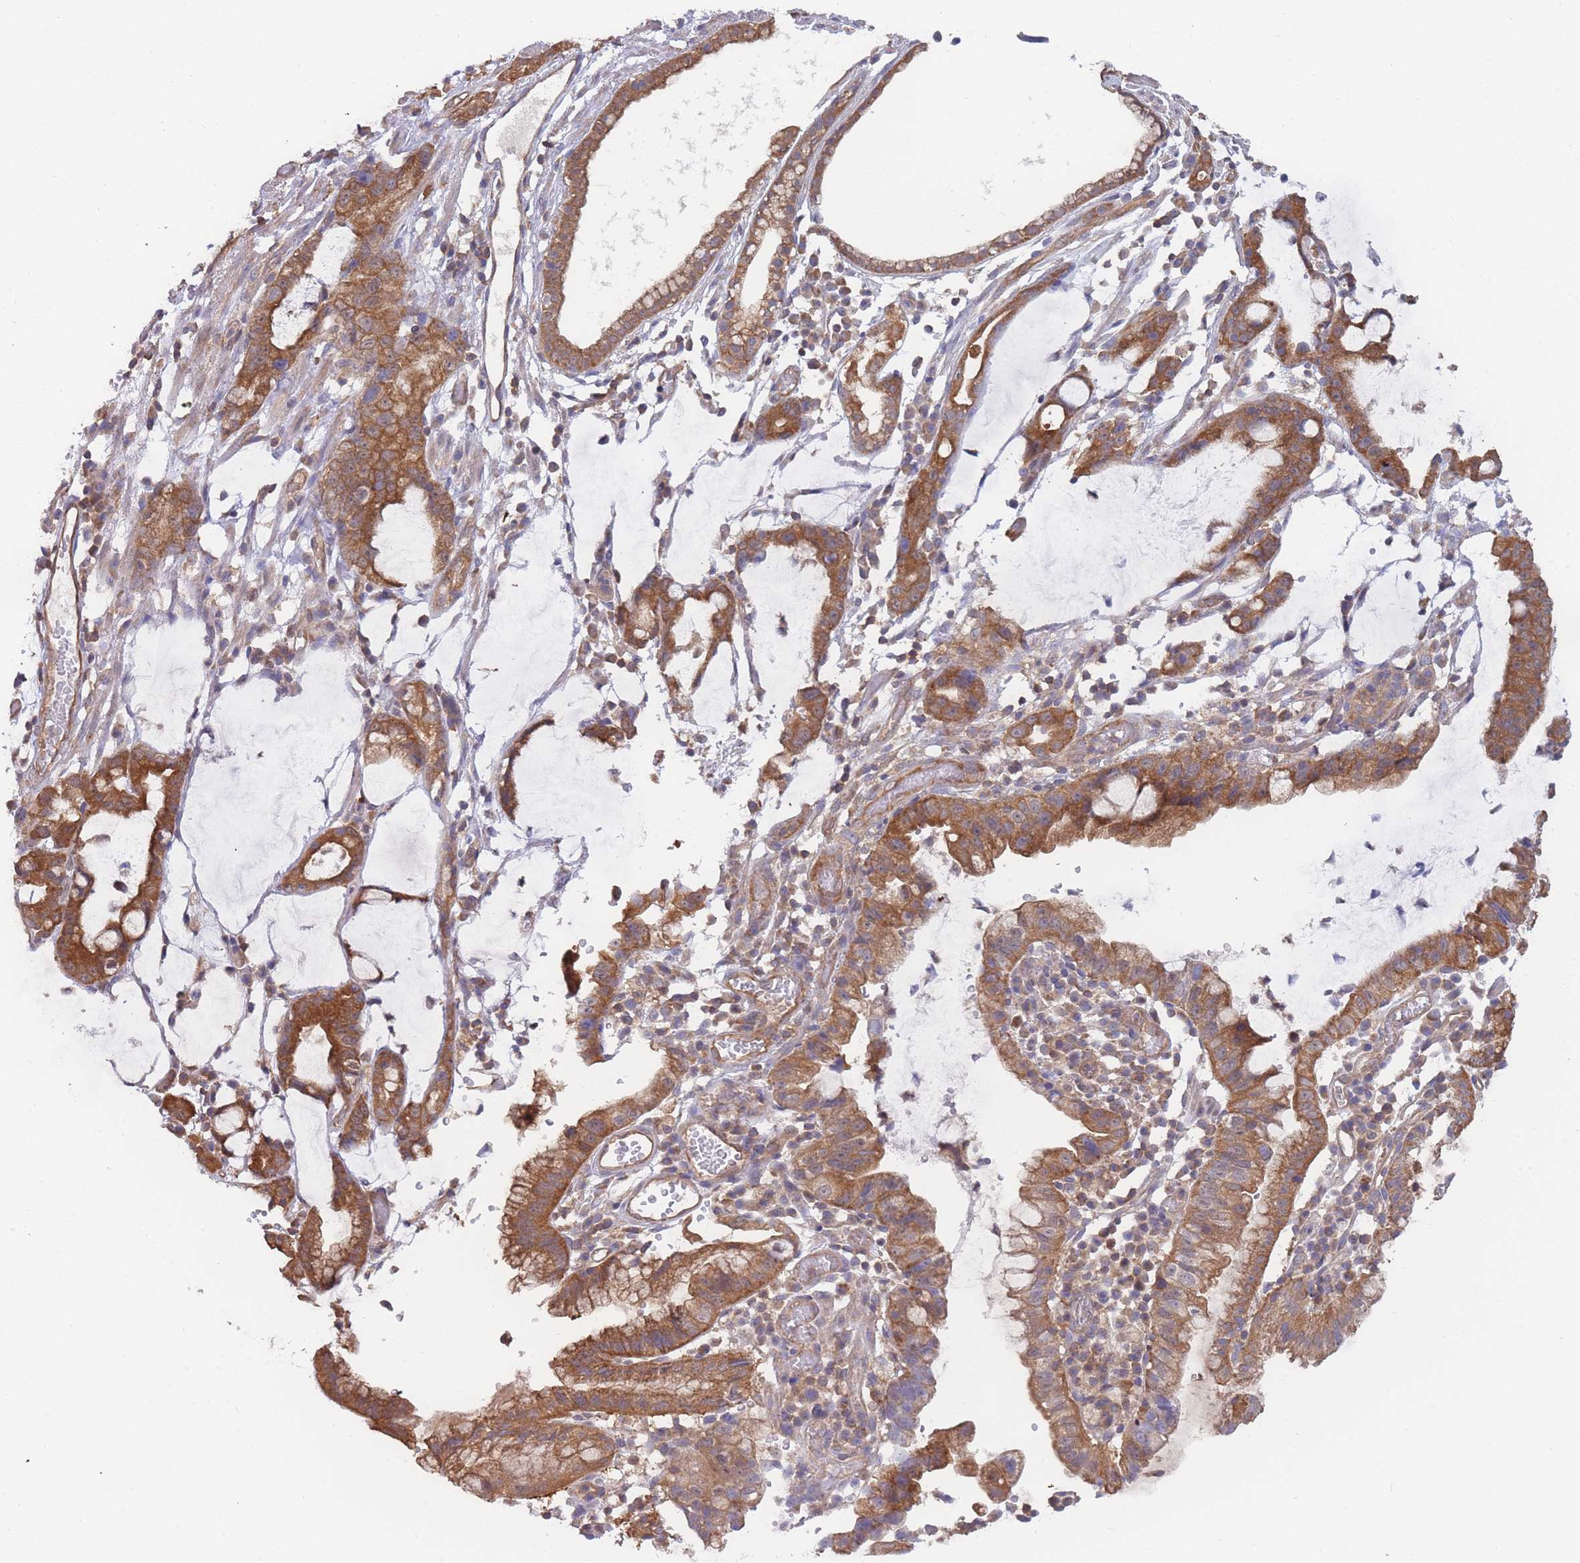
{"staining": {"intensity": "moderate", "quantity": ">75%", "location": "cytoplasmic/membranous"}, "tissue": "stomach cancer", "cell_type": "Tumor cells", "image_type": "cancer", "snomed": [{"axis": "morphology", "description": "Adenocarcinoma, NOS"}, {"axis": "topography", "description": "Stomach"}], "caption": "Stomach cancer (adenocarcinoma) stained for a protein (brown) shows moderate cytoplasmic/membranous positive staining in approximately >75% of tumor cells.", "gene": "MRPS18B", "patient": {"sex": "male", "age": 55}}